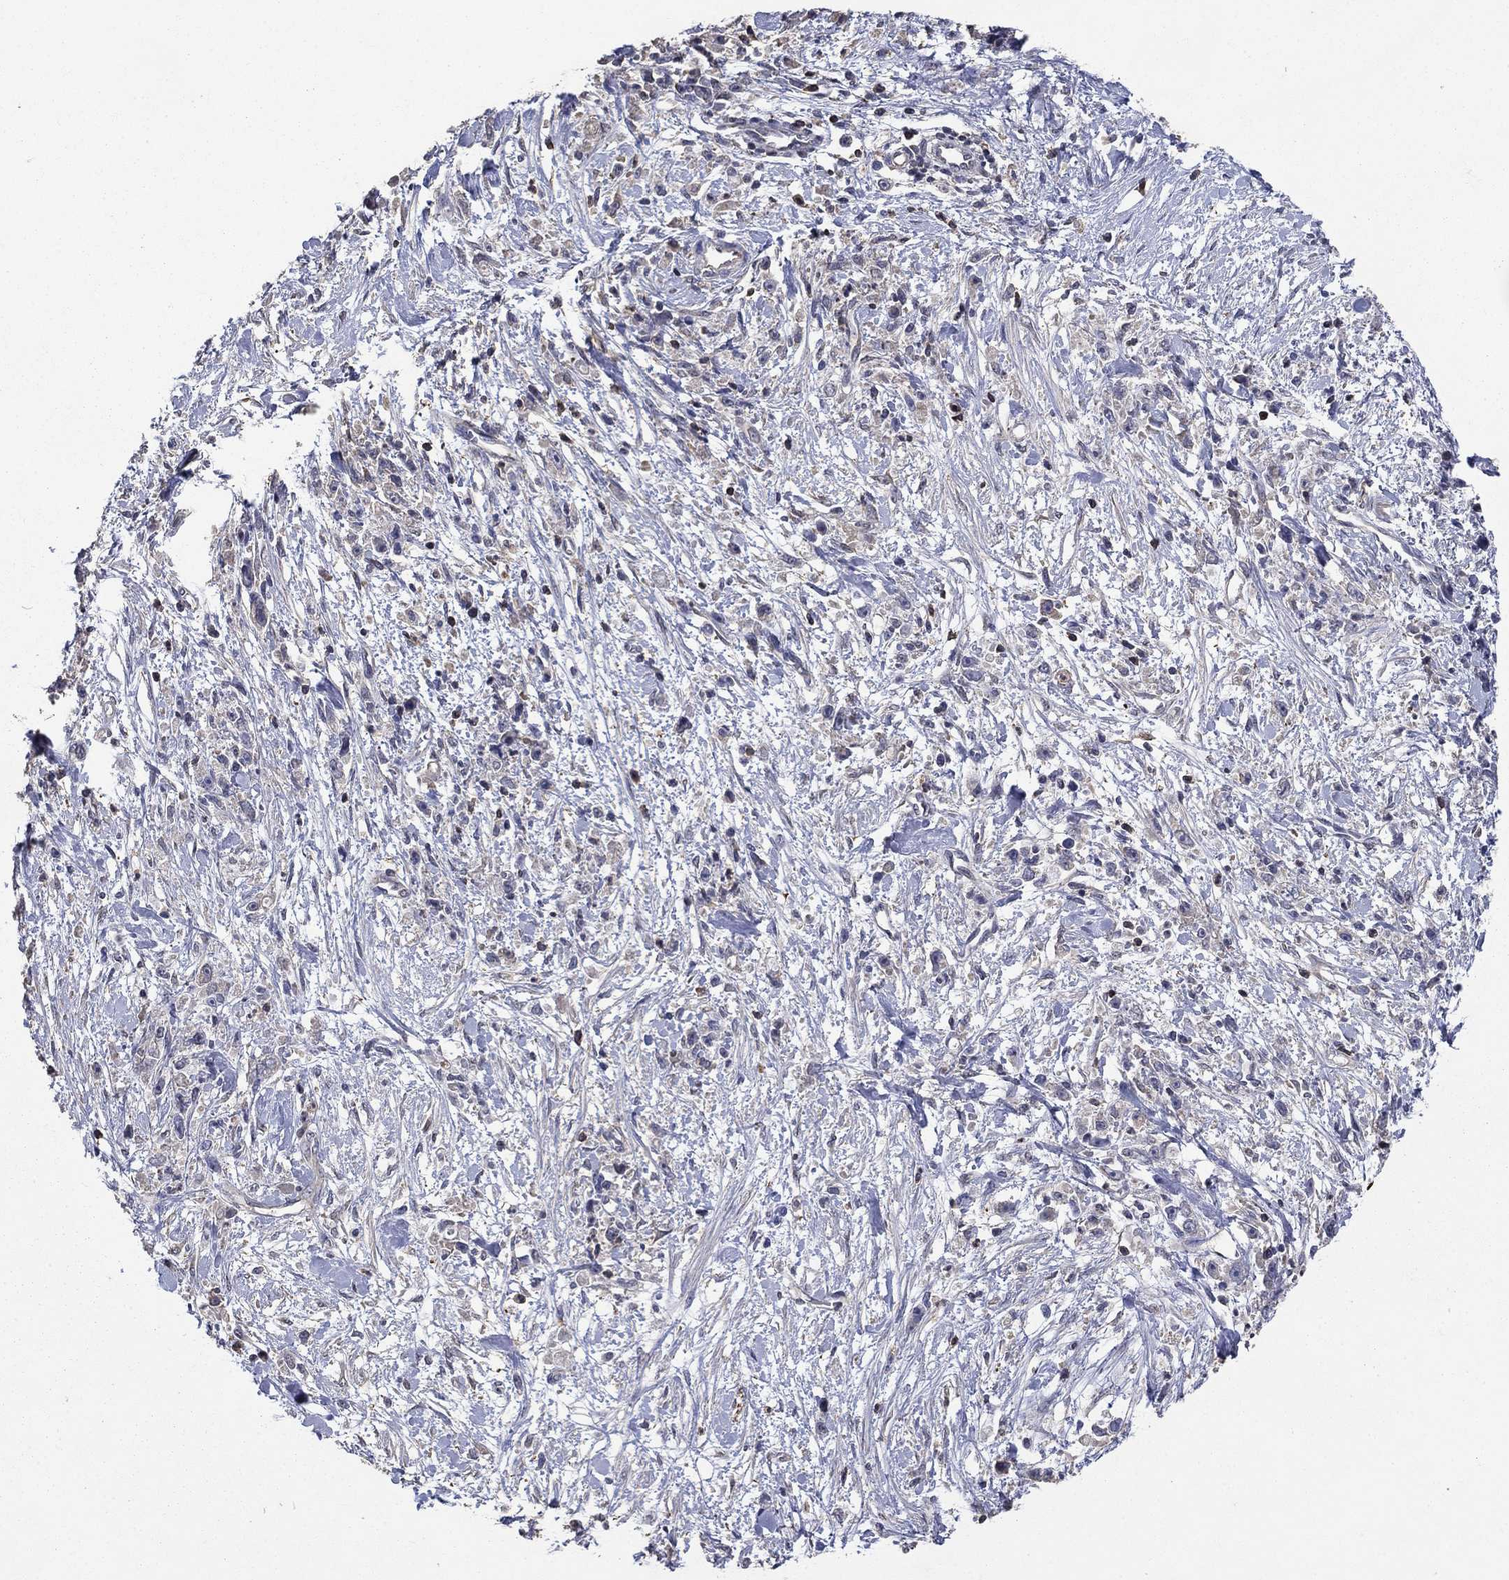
{"staining": {"intensity": "negative", "quantity": "none", "location": "none"}, "tissue": "stomach cancer", "cell_type": "Tumor cells", "image_type": "cancer", "snomed": [{"axis": "morphology", "description": "Adenocarcinoma, NOS"}, {"axis": "topography", "description": "Stomach"}], "caption": "This is an immunohistochemistry (IHC) micrograph of human adenocarcinoma (stomach). There is no expression in tumor cells.", "gene": "DVL1", "patient": {"sex": "female", "age": 59}}